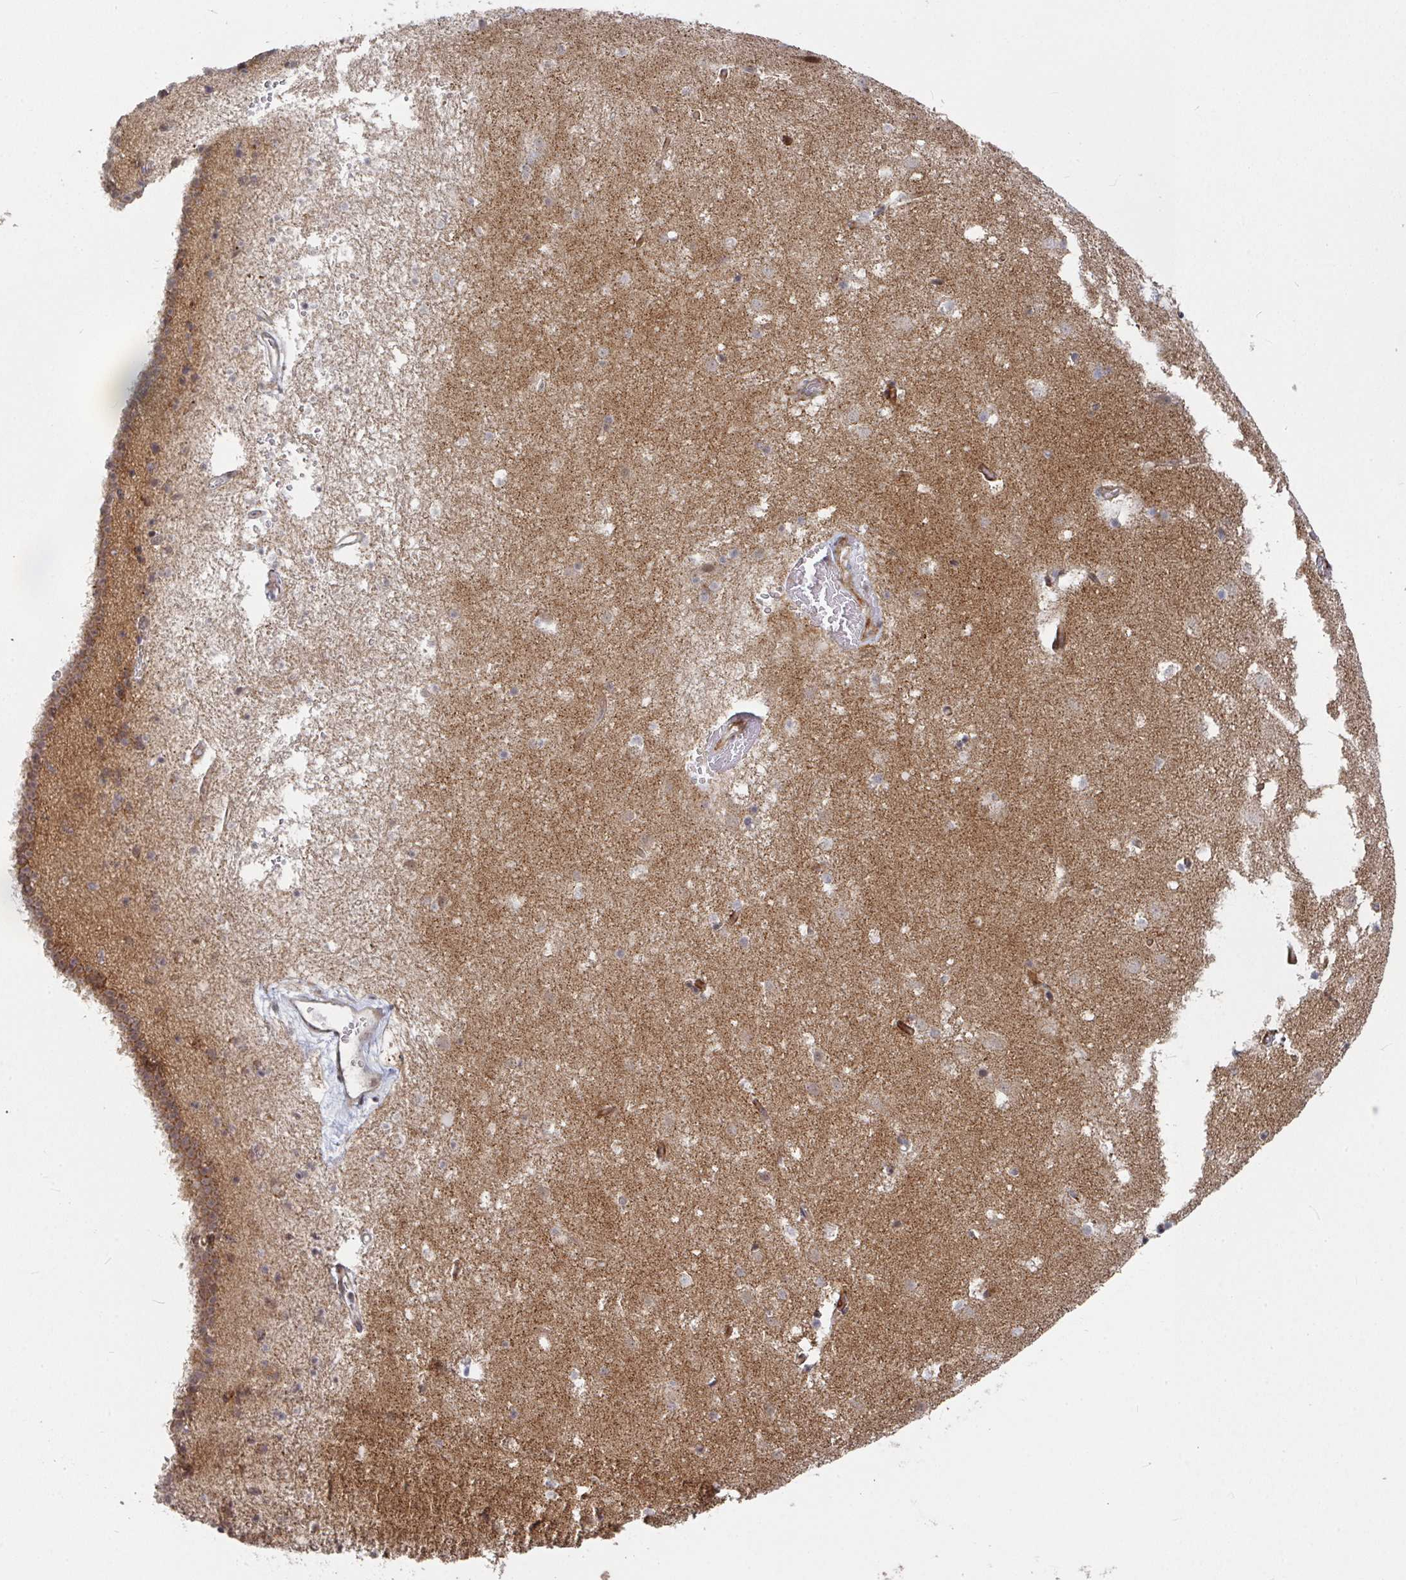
{"staining": {"intensity": "moderate", "quantity": "<25%", "location": "cytoplasmic/membranous"}, "tissue": "caudate", "cell_type": "Glial cells", "image_type": "normal", "snomed": [{"axis": "morphology", "description": "Normal tissue, NOS"}, {"axis": "topography", "description": "Lateral ventricle wall"}], "caption": "Caudate was stained to show a protein in brown. There is low levels of moderate cytoplasmic/membranous positivity in about <25% of glial cells. The staining was performed using DAB (3,3'-diaminobenzidine), with brown indicating positive protein expression. Nuclei are stained blue with hematoxylin.", "gene": "RBBP5", "patient": {"sex": "male", "age": 37}}